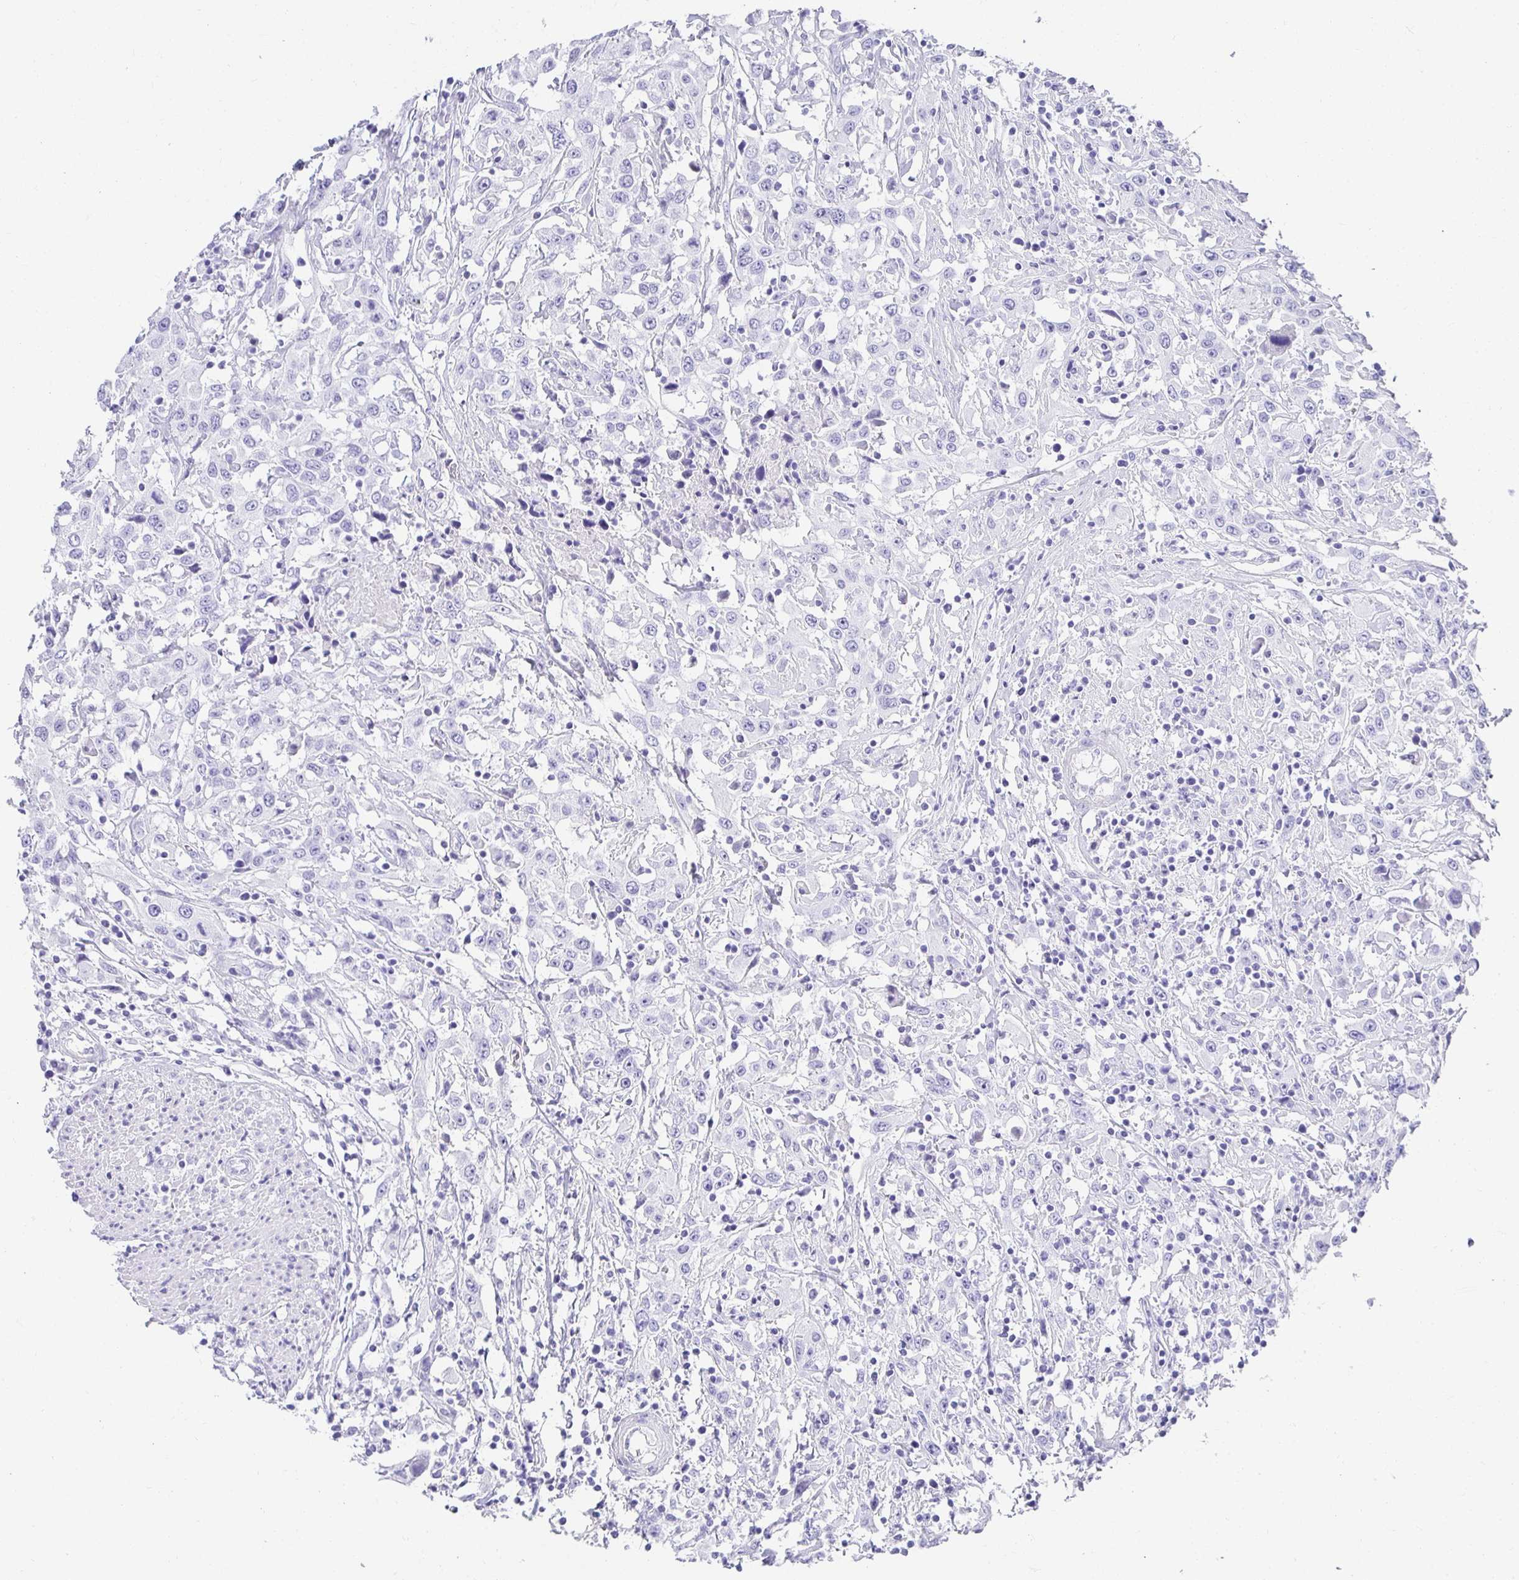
{"staining": {"intensity": "negative", "quantity": "none", "location": "none"}, "tissue": "urothelial cancer", "cell_type": "Tumor cells", "image_type": "cancer", "snomed": [{"axis": "morphology", "description": "Urothelial carcinoma, High grade"}, {"axis": "topography", "description": "Urinary bladder"}], "caption": "Tumor cells show no significant positivity in urothelial carcinoma (high-grade).", "gene": "CHAT", "patient": {"sex": "male", "age": 61}}